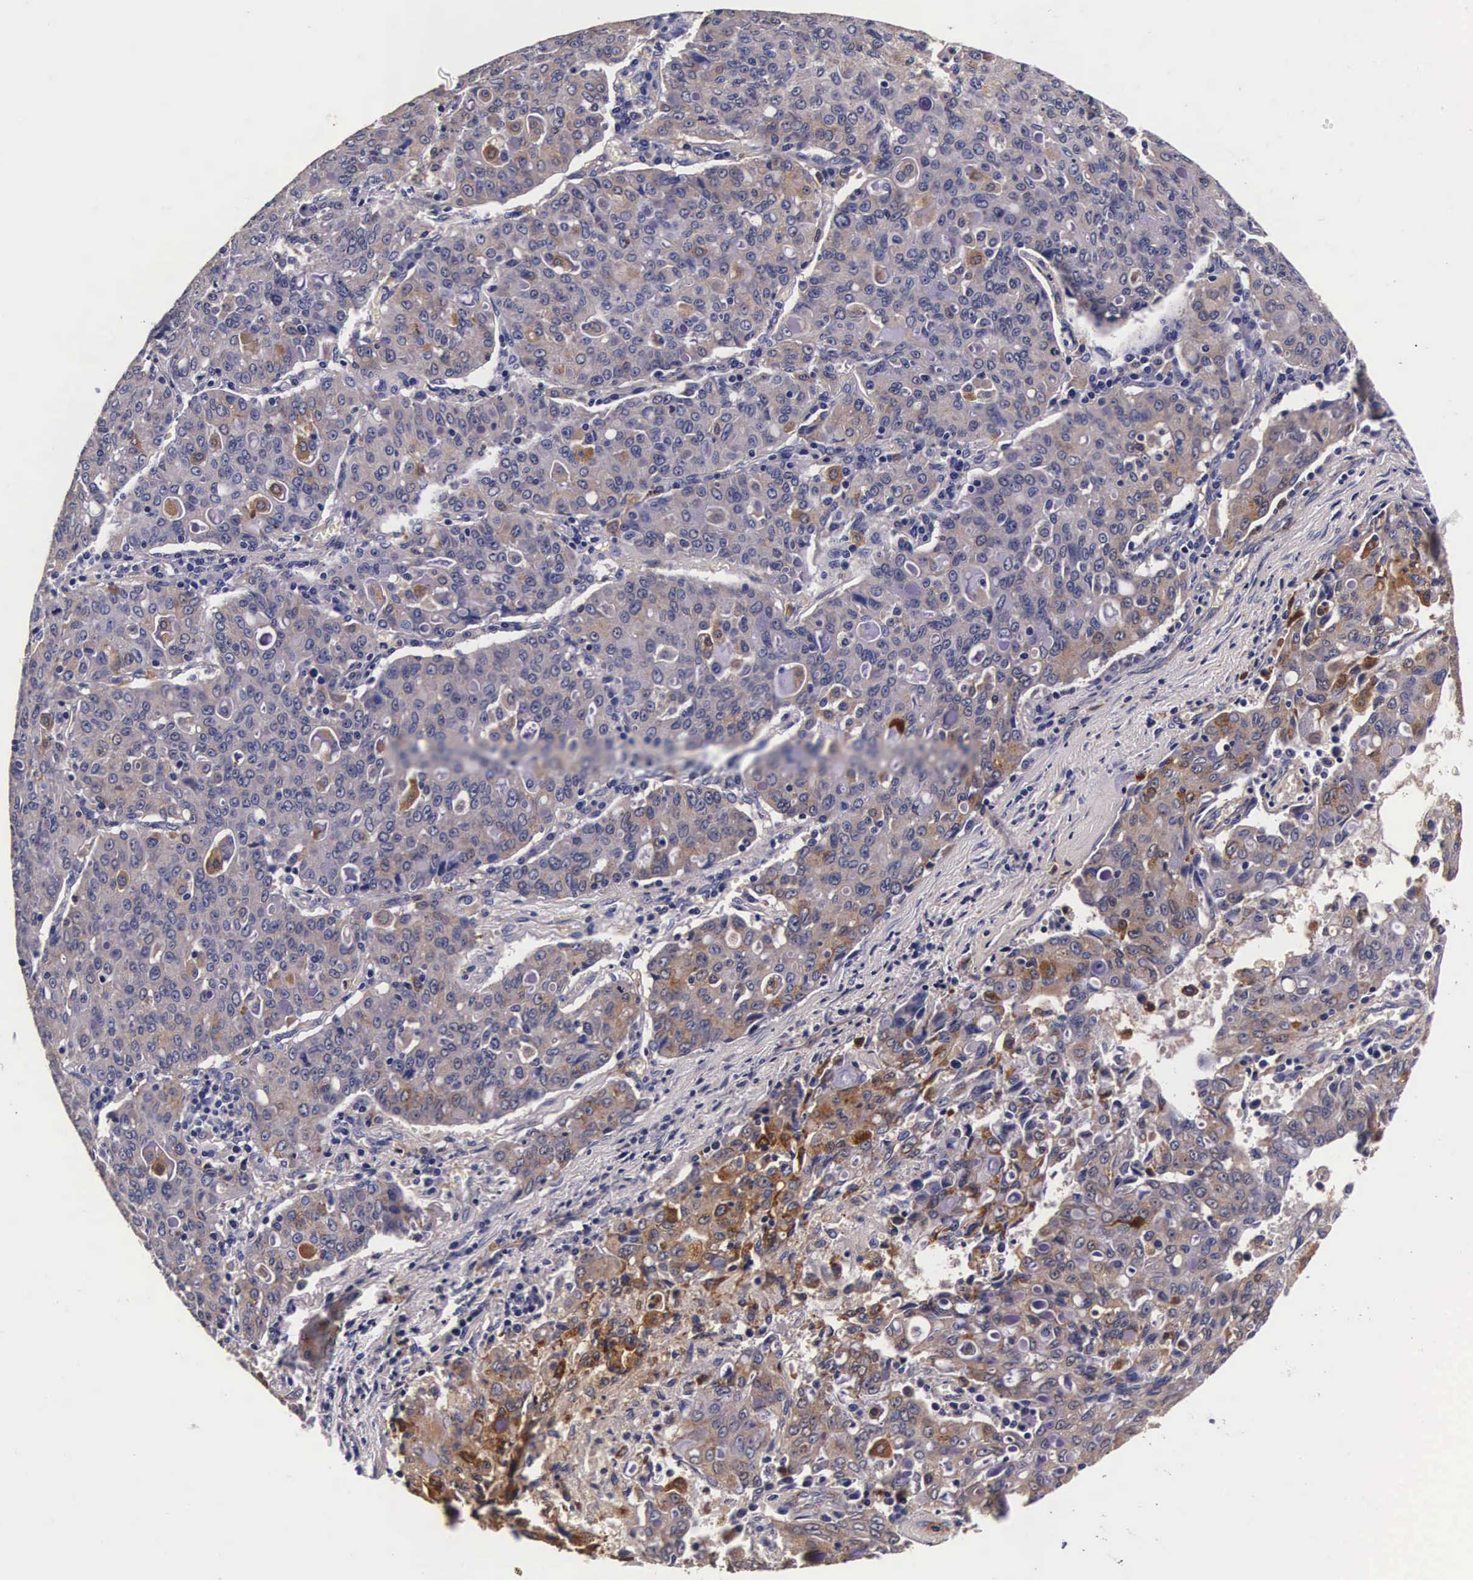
{"staining": {"intensity": "moderate", "quantity": "25%-75%", "location": "cytoplasmic/membranous"}, "tissue": "lung cancer", "cell_type": "Tumor cells", "image_type": "cancer", "snomed": [{"axis": "morphology", "description": "Adenocarcinoma, NOS"}, {"axis": "topography", "description": "Lung"}], "caption": "IHC of human lung adenocarcinoma reveals medium levels of moderate cytoplasmic/membranous positivity in approximately 25%-75% of tumor cells. (brown staining indicates protein expression, while blue staining denotes nuclei).", "gene": "CTSB", "patient": {"sex": "female", "age": 44}}